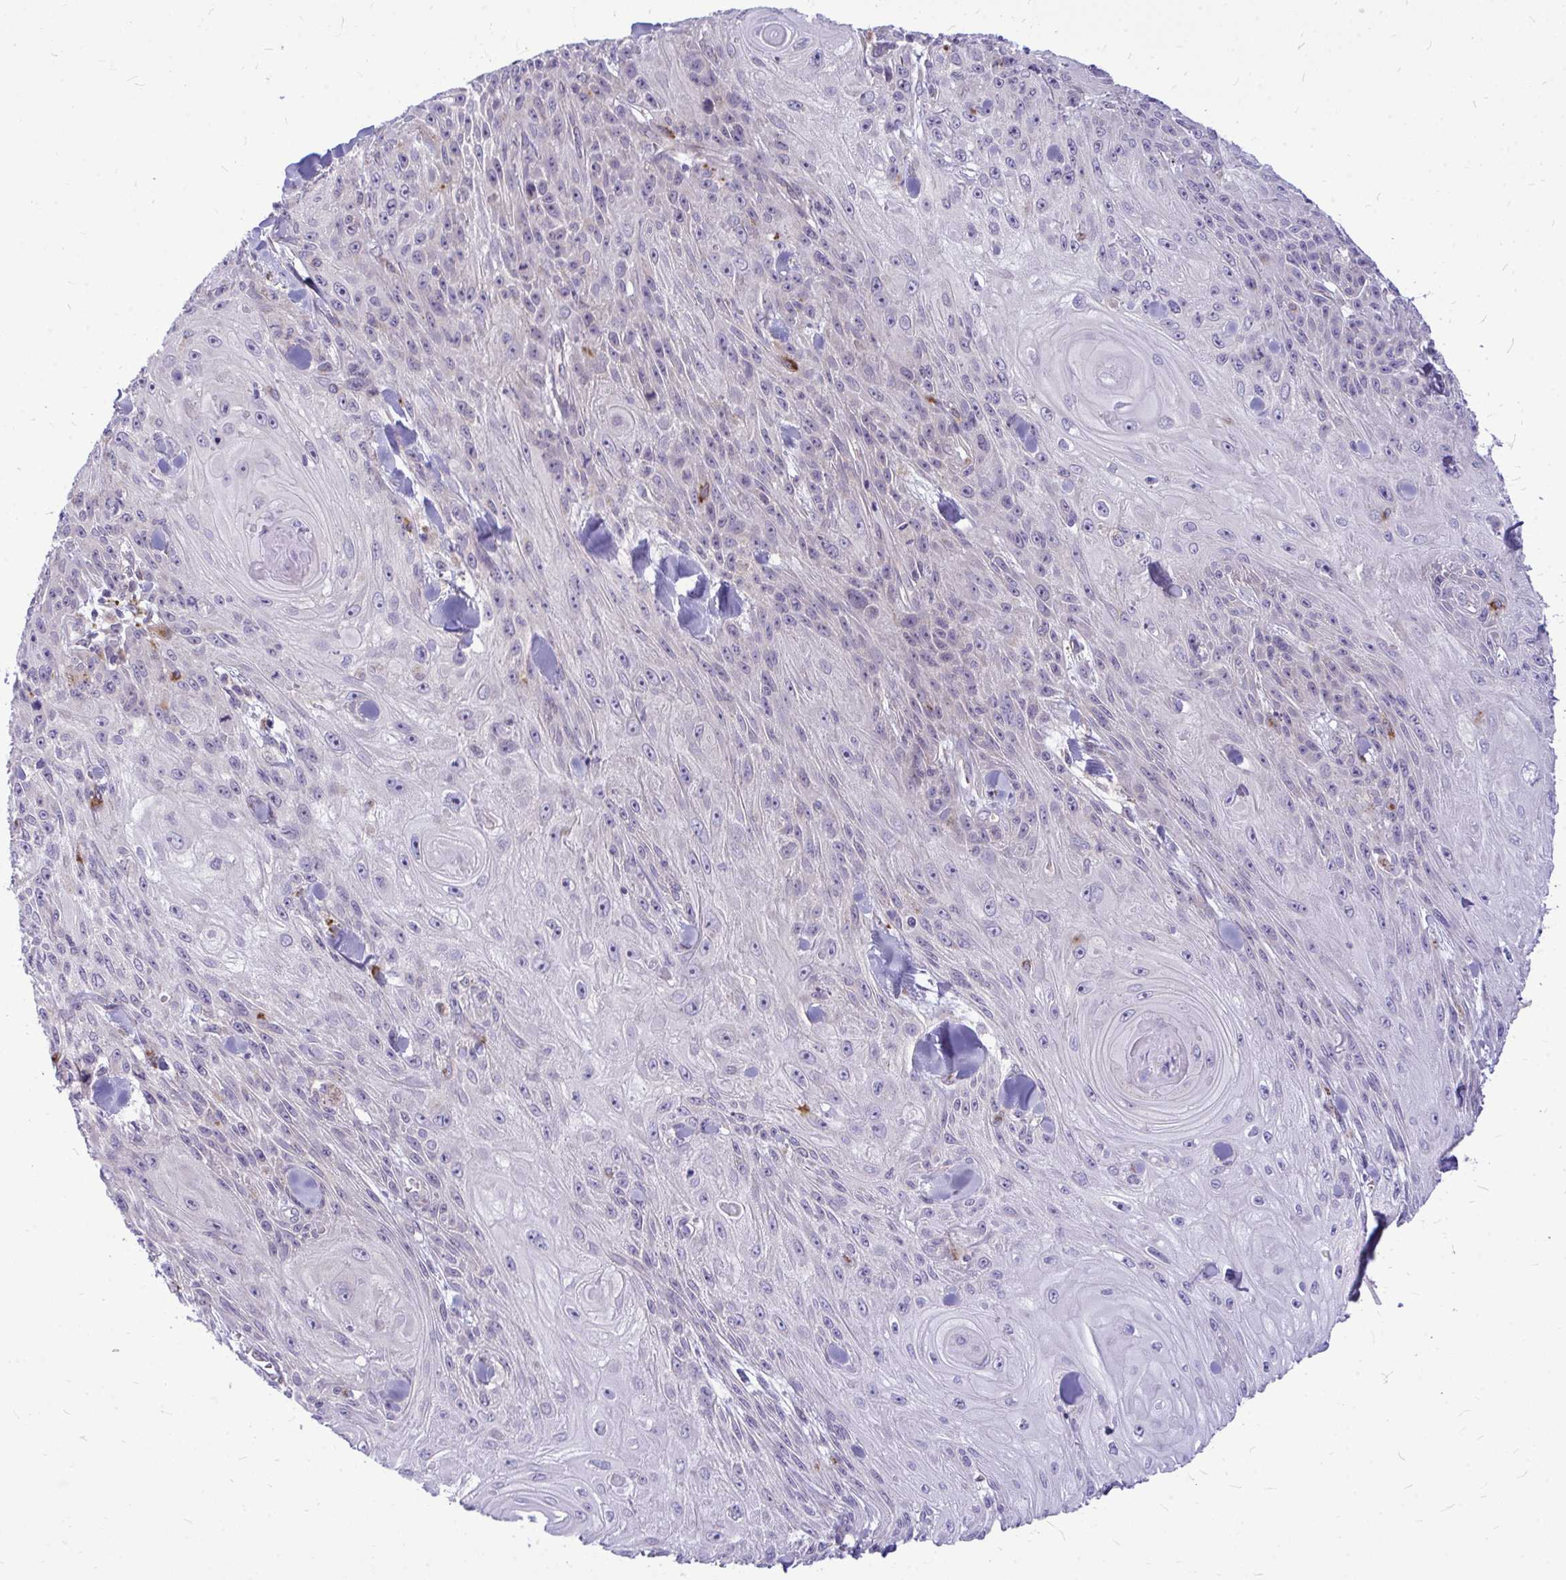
{"staining": {"intensity": "negative", "quantity": "none", "location": "none"}, "tissue": "skin cancer", "cell_type": "Tumor cells", "image_type": "cancer", "snomed": [{"axis": "morphology", "description": "Squamous cell carcinoma, NOS"}, {"axis": "topography", "description": "Skin"}], "caption": "Tumor cells are negative for brown protein staining in skin cancer.", "gene": "ZSCAN25", "patient": {"sex": "male", "age": 88}}